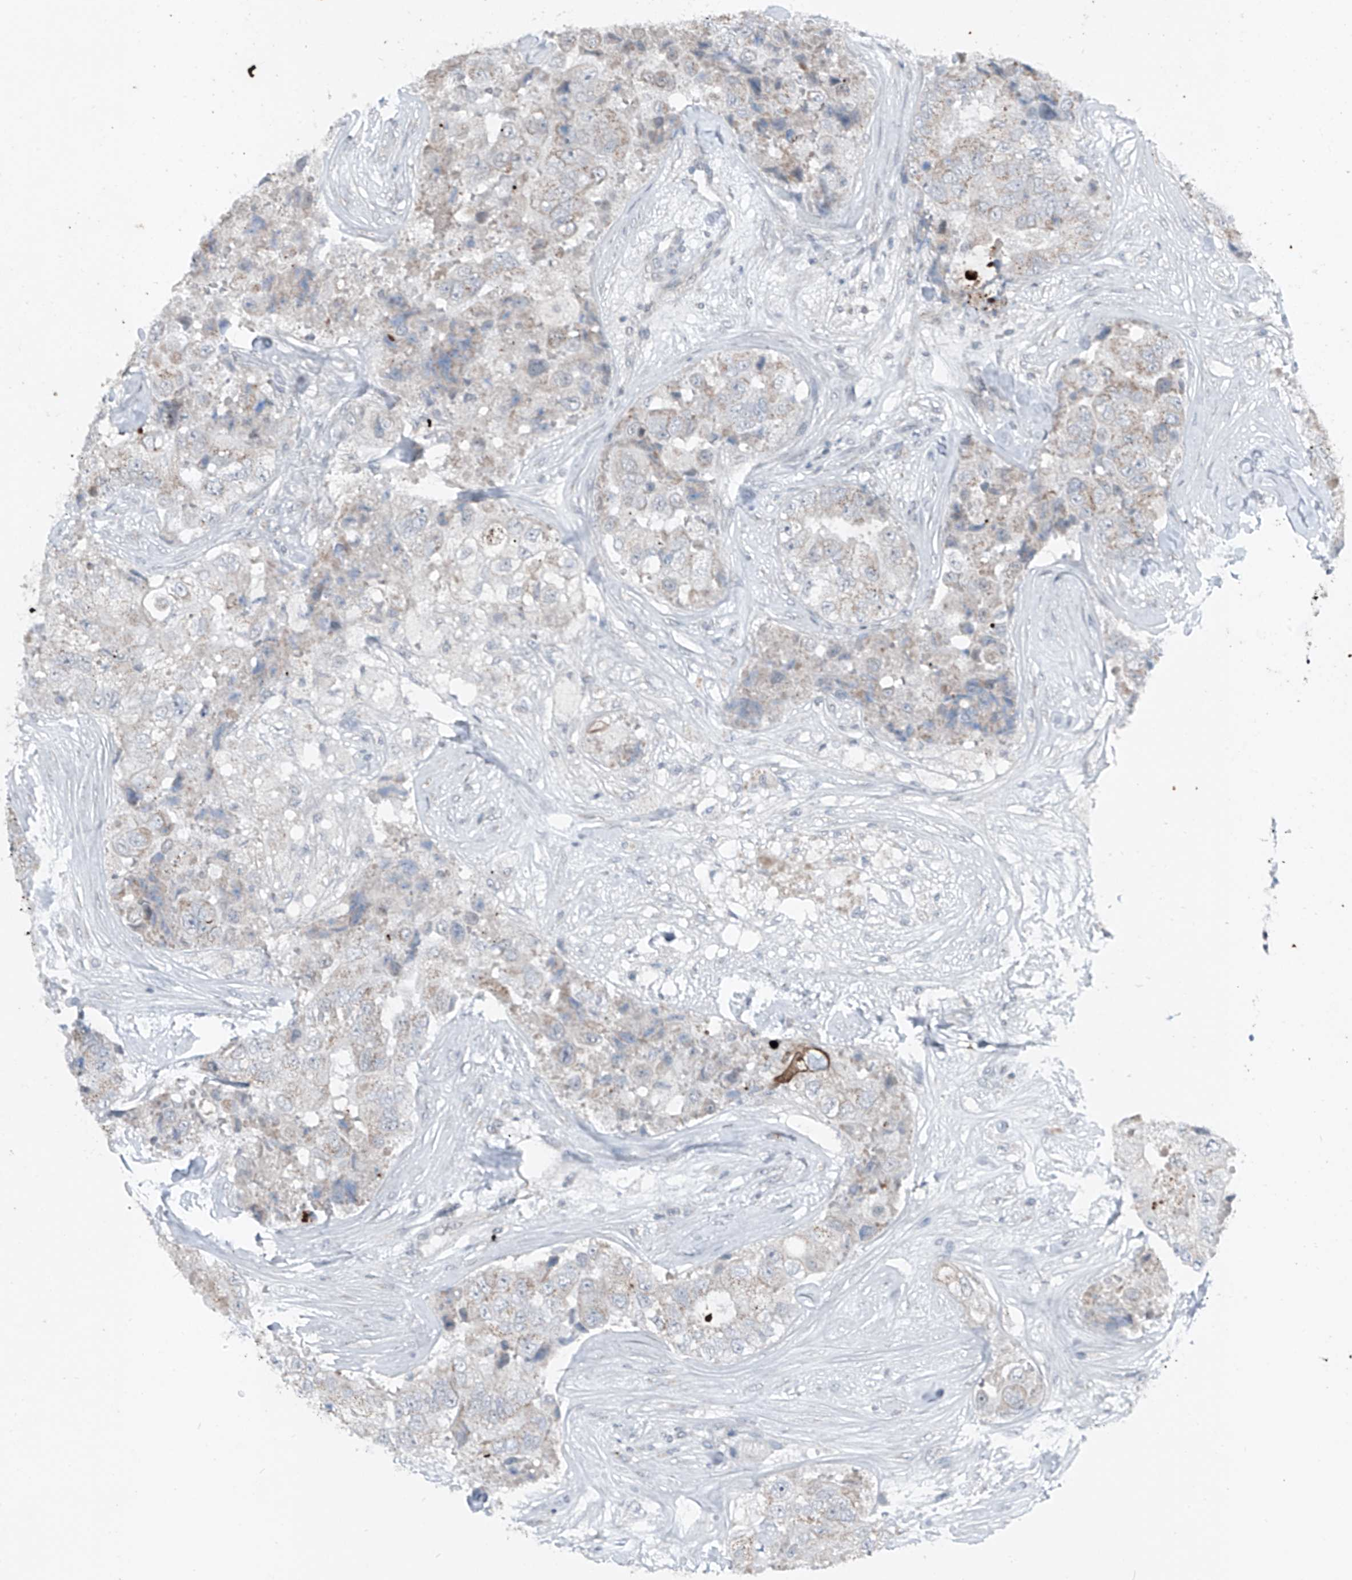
{"staining": {"intensity": "negative", "quantity": "none", "location": "none"}, "tissue": "breast cancer", "cell_type": "Tumor cells", "image_type": "cancer", "snomed": [{"axis": "morphology", "description": "Duct carcinoma"}, {"axis": "topography", "description": "Breast"}], "caption": "DAB (3,3'-diaminobenzidine) immunohistochemical staining of breast invasive ductal carcinoma shows no significant expression in tumor cells.", "gene": "DYRK1B", "patient": {"sex": "female", "age": 62}}